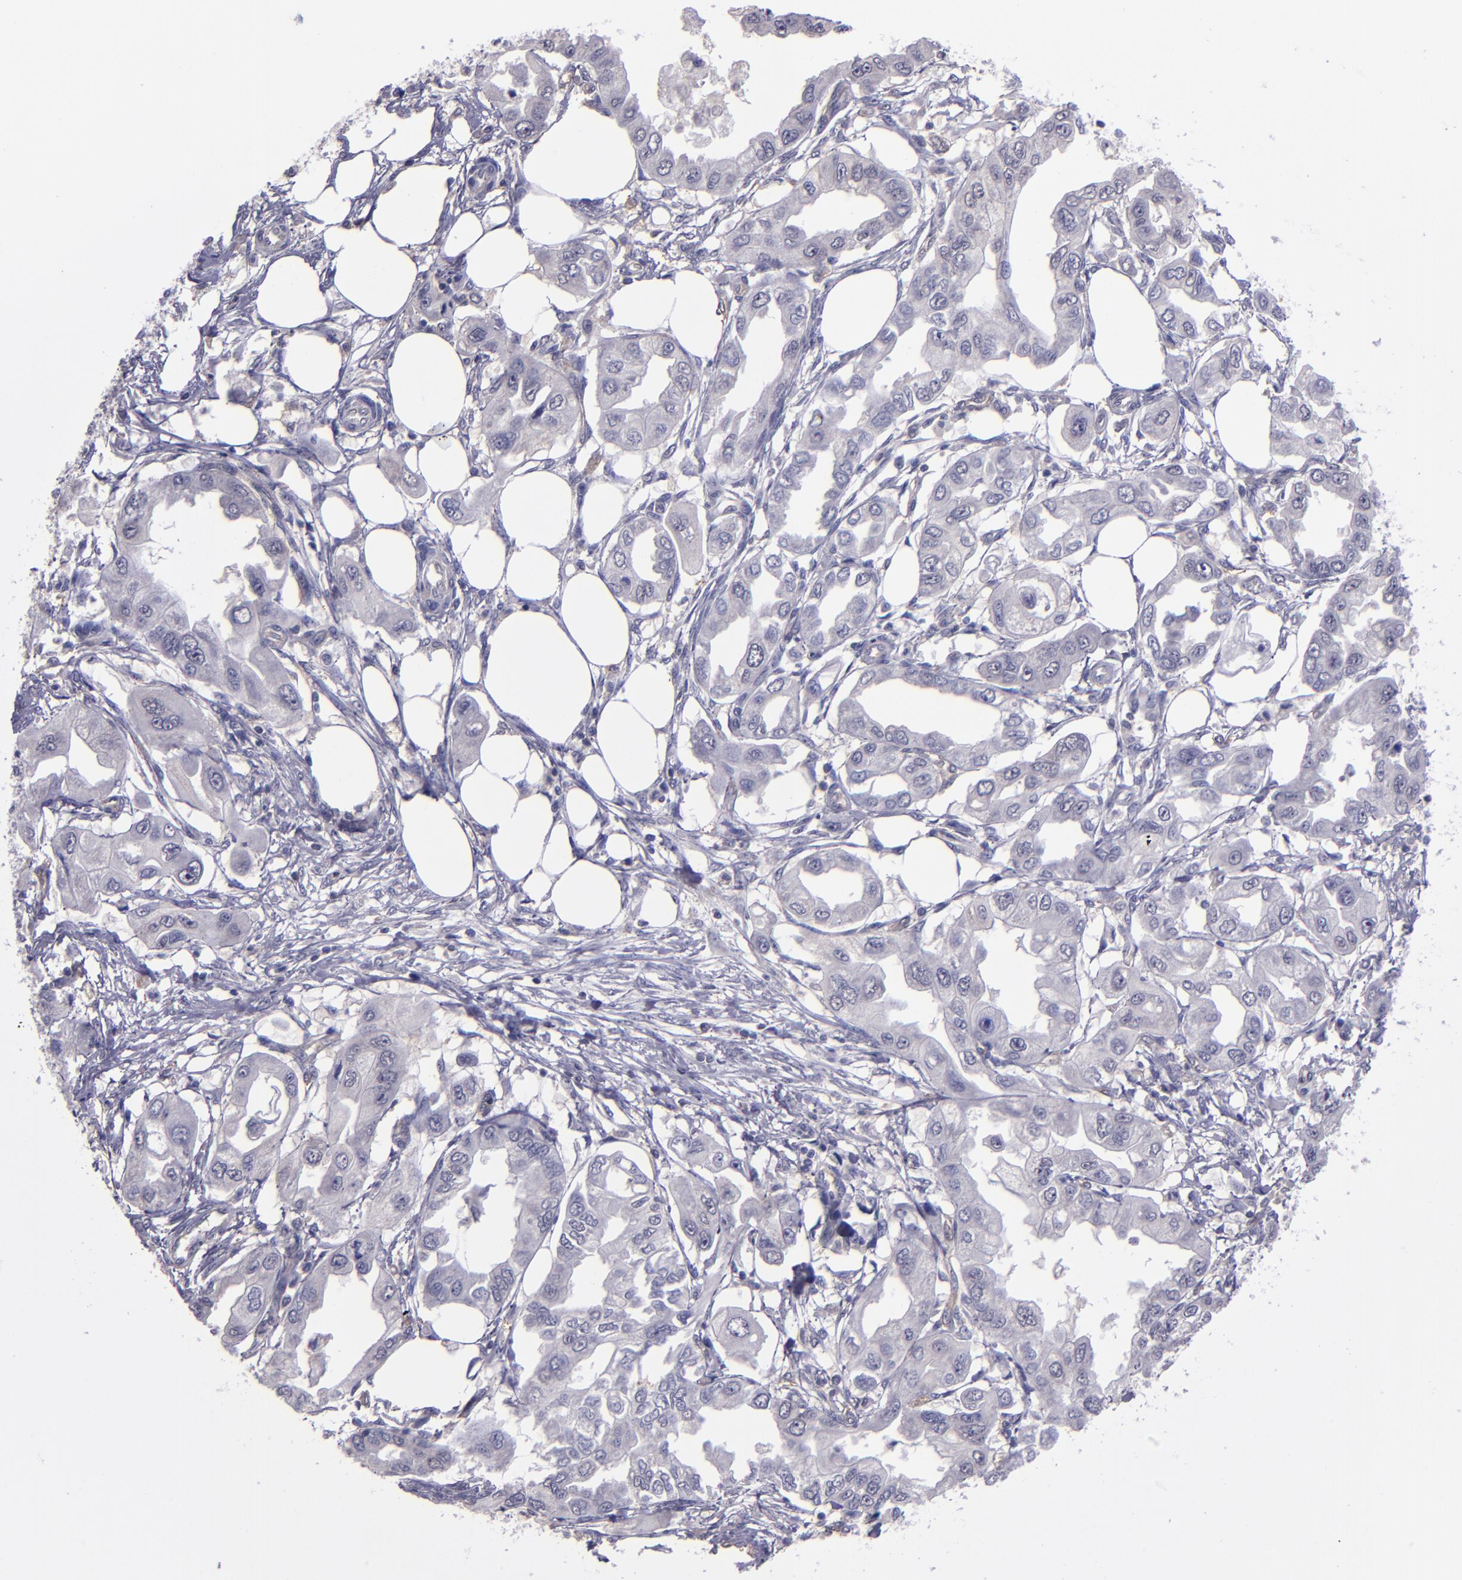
{"staining": {"intensity": "negative", "quantity": "none", "location": "none"}, "tissue": "endometrial cancer", "cell_type": "Tumor cells", "image_type": "cancer", "snomed": [{"axis": "morphology", "description": "Adenocarcinoma, NOS"}, {"axis": "topography", "description": "Endometrium"}], "caption": "Tumor cells are negative for brown protein staining in endometrial adenocarcinoma. (DAB (3,3'-diaminobenzidine) IHC visualized using brightfield microscopy, high magnification).", "gene": "CEBPE", "patient": {"sex": "female", "age": 67}}